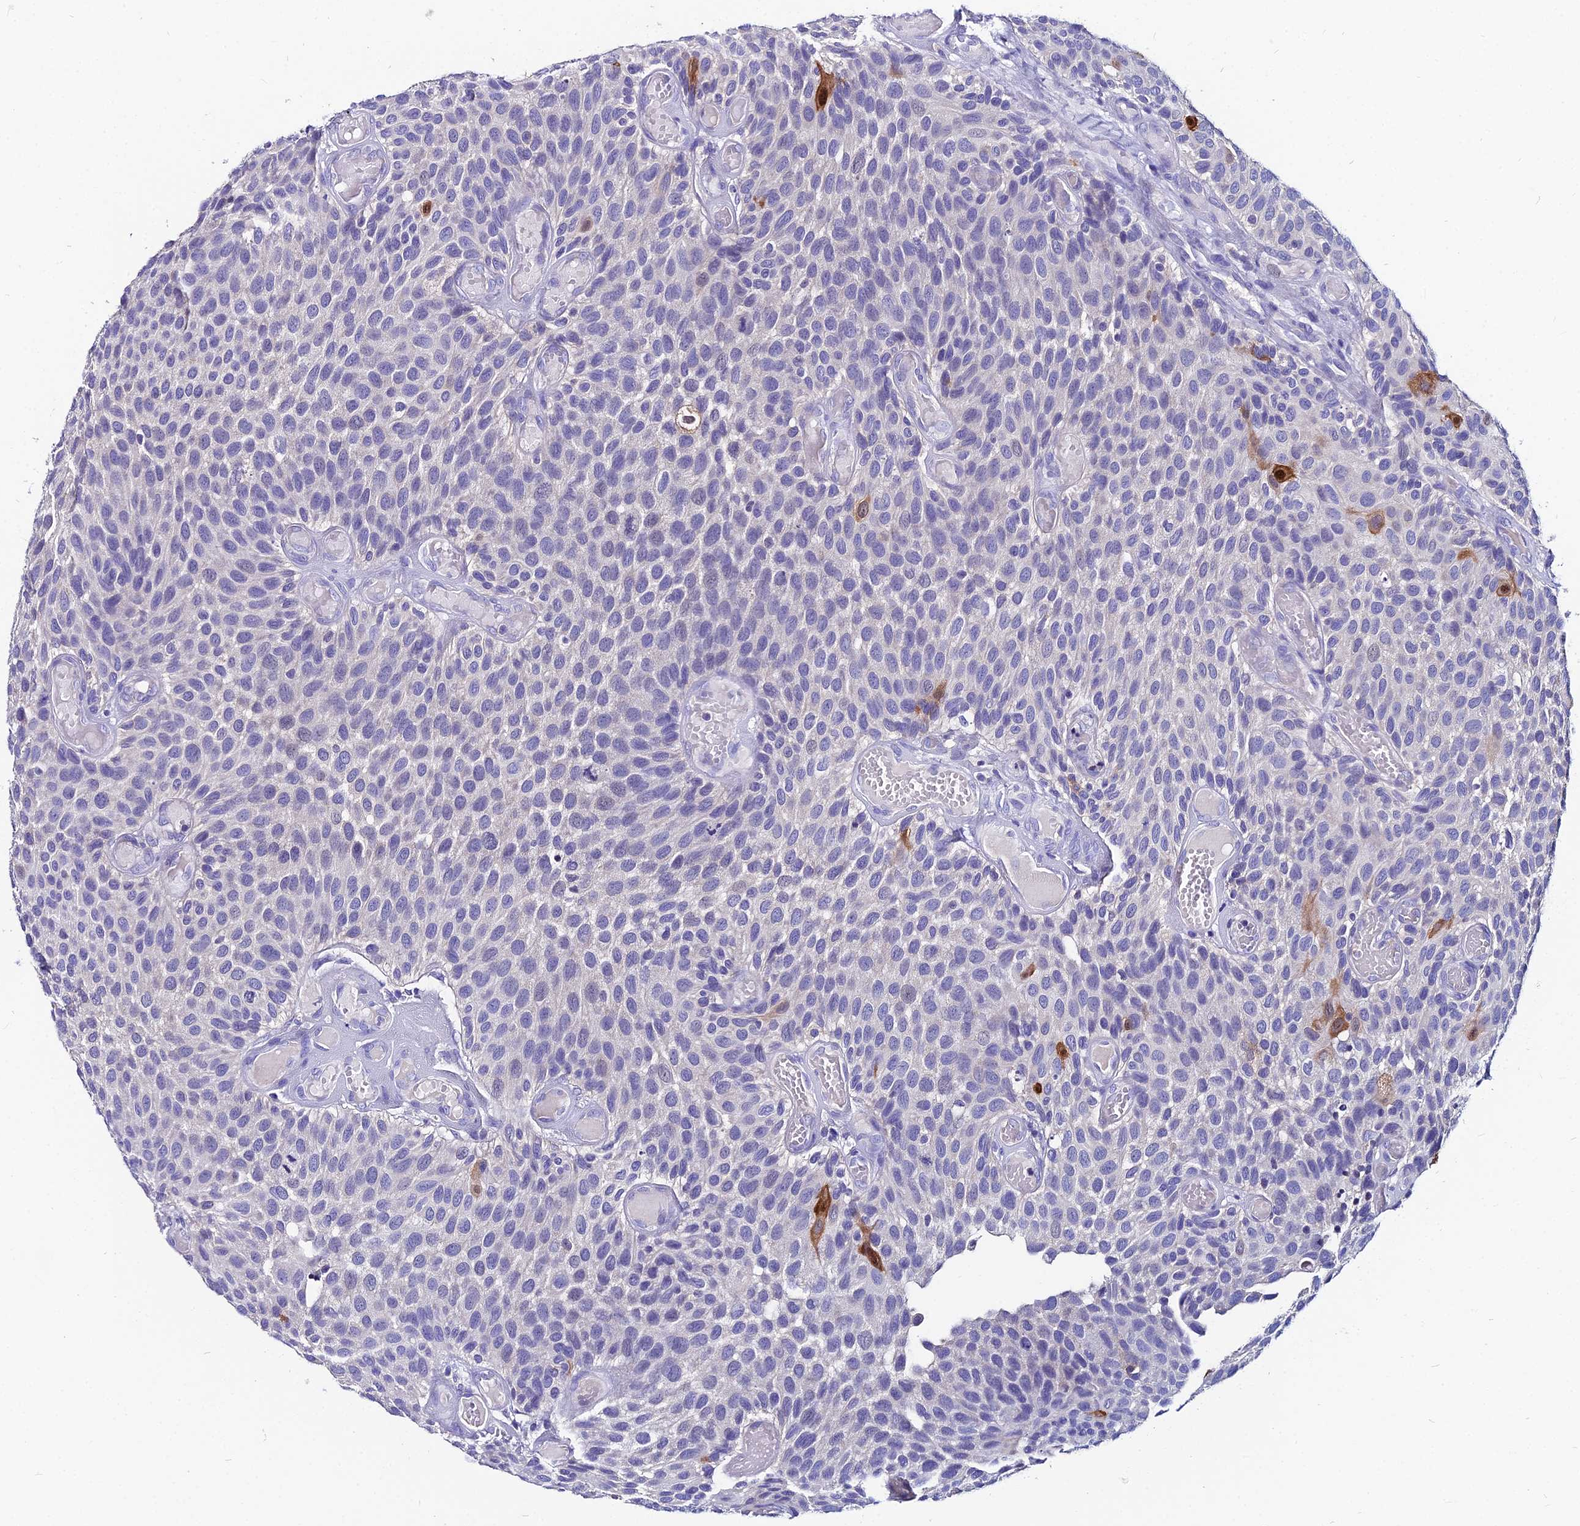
{"staining": {"intensity": "negative", "quantity": "none", "location": "none"}, "tissue": "urothelial cancer", "cell_type": "Tumor cells", "image_type": "cancer", "snomed": [{"axis": "morphology", "description": "Urothelial carcinoma, Low grade"}, {"axis": "topography", "description": "Urinary bladder"}], "caption": "A high-resolution photomicrograph shows immunohistochemistry staining of low-grade urothelial carcinoma, which shows no significant expression in tumor cells.", "gene": "LGALS7", "patient": {"sex": "male", "age": 89}}